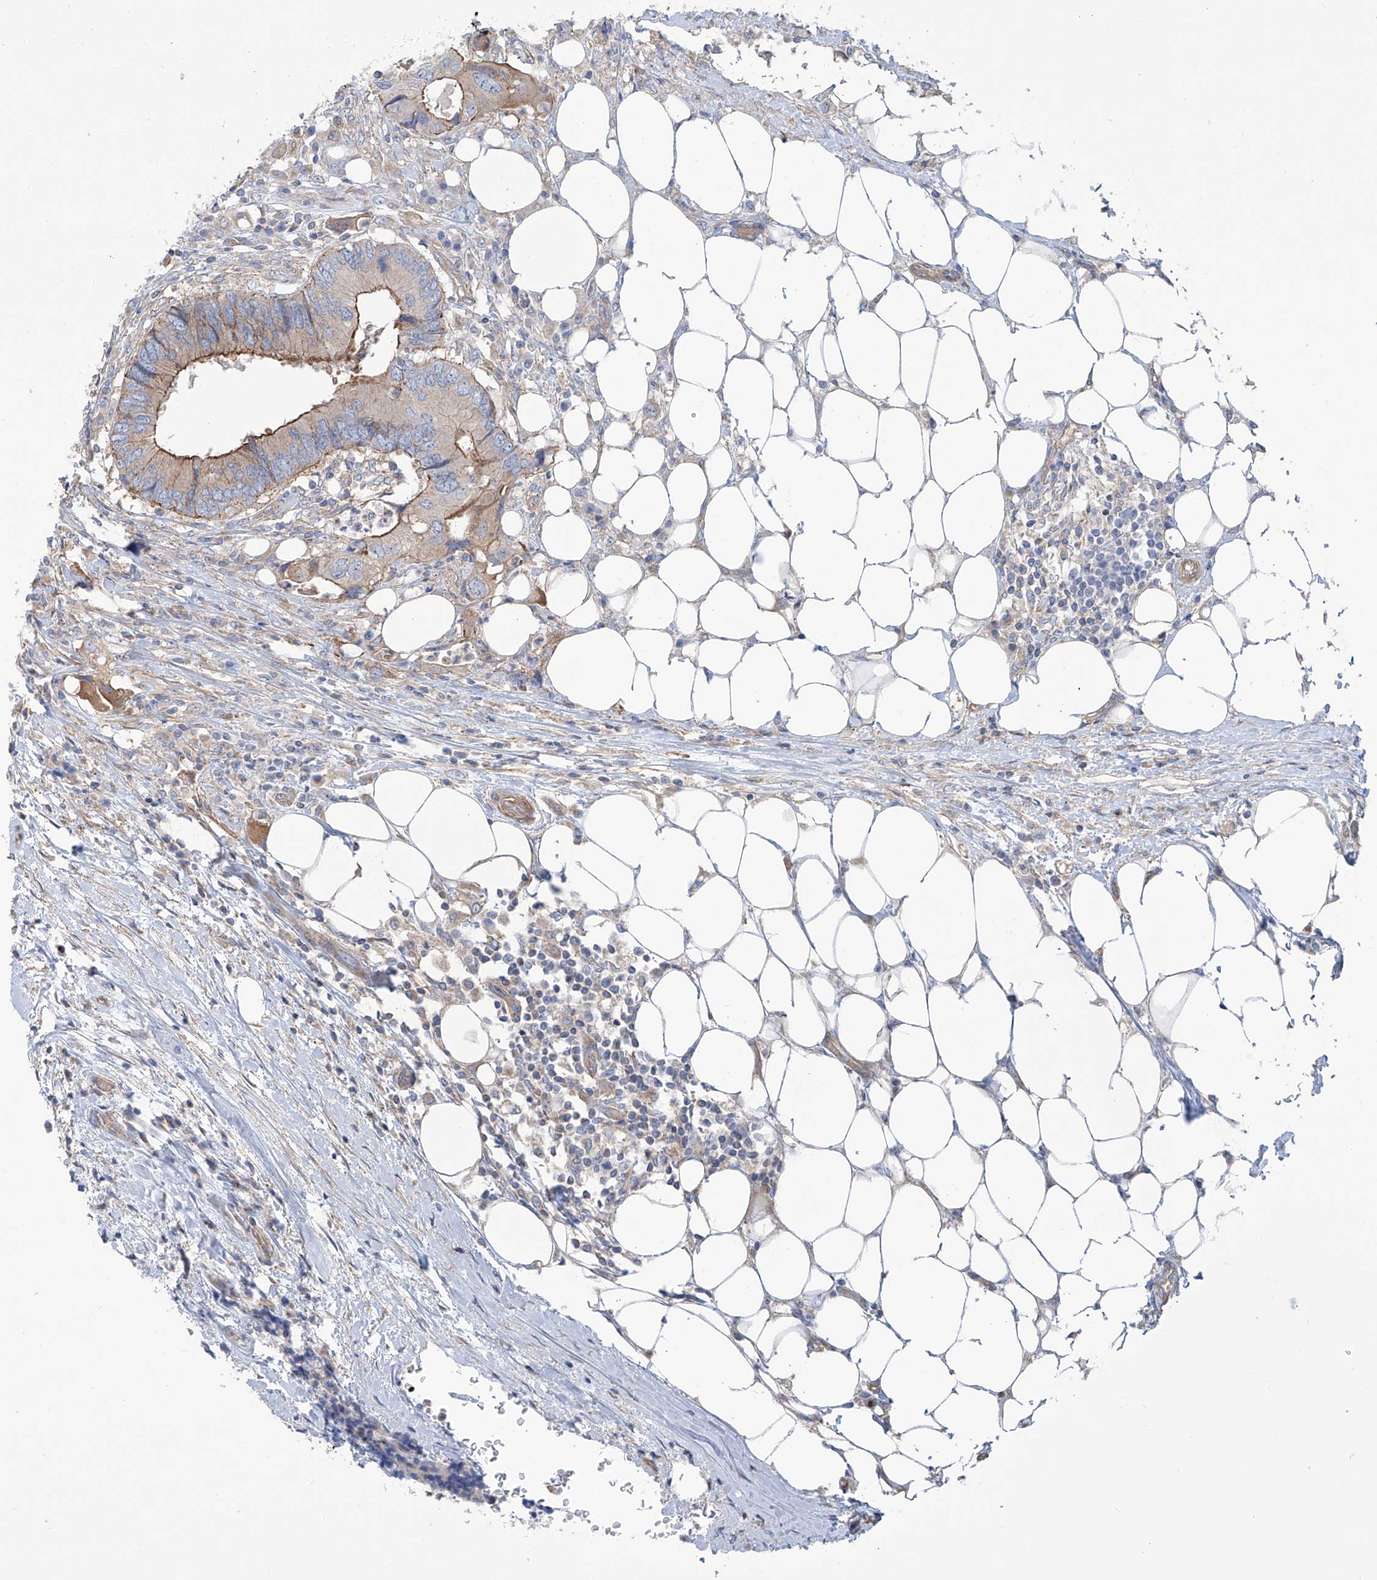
{"staining": {"intensity": "strong", "quantity": "25%-75%", "location": "cytoplasmic/membranous"}, "tissue": "colorectal cancer", "cell_type": "Tumor cells", "image_type": "cancer", "snomed": [{"axis": "morphology", "description": "Adenocarcinoma, NOS"}, {"axis": "topography", "description": "Colon"}], "caption": "Colorectal cancer stained with IHC displays strong cytoplasmic/membranous staining in about 25%-75% of tumor cells.", "gene": "TMEM209", "patient": {"sex": "male", "age": 71}}